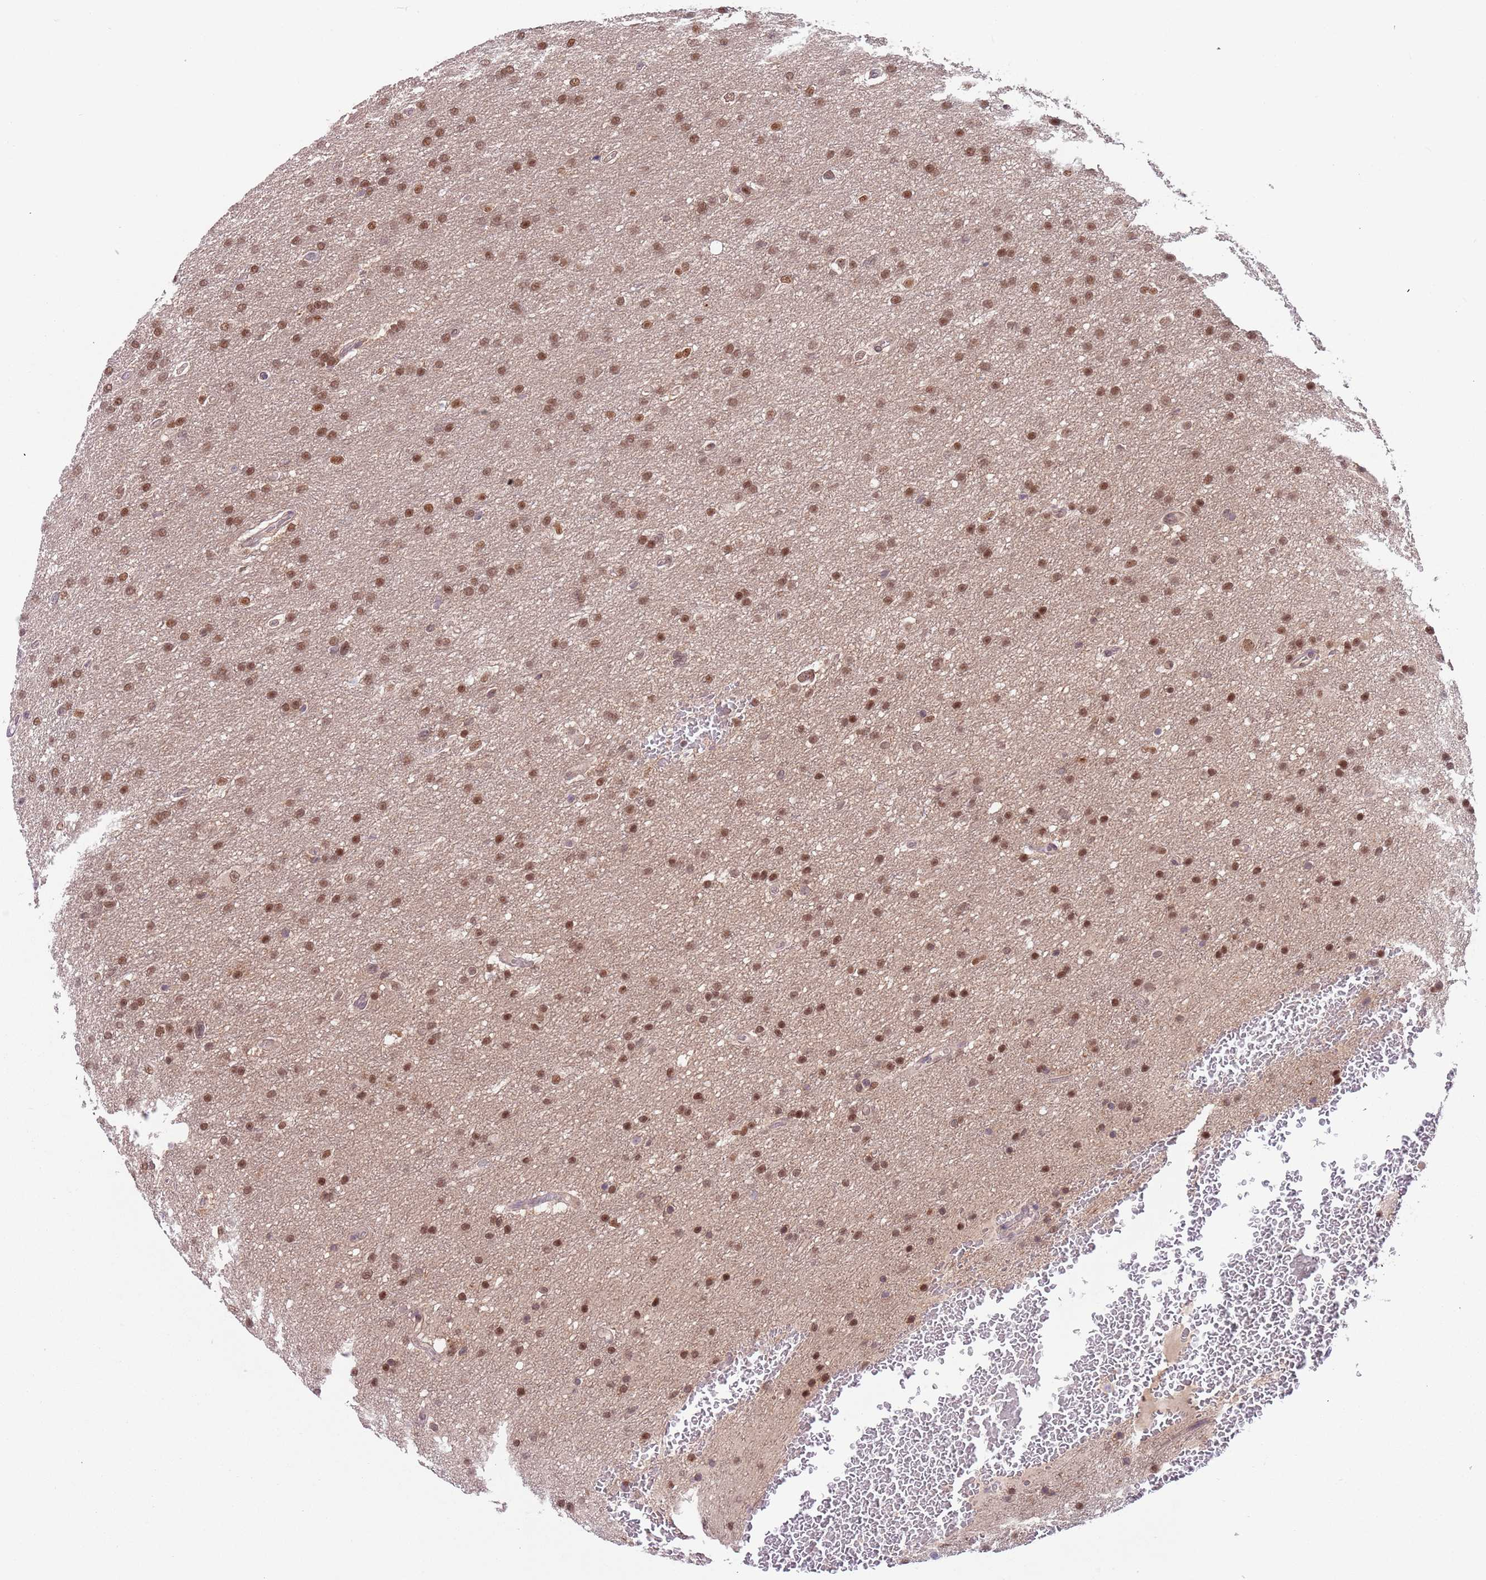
{"staining": {"intensity": "moderate", "quantity": ">75%", "location": "nuclear"}, "tissue": "glioma", "cell_type": "Tumor cells", "image_type": "cancer", "snomed": [{"axis": "morphology", "description": "Glioma, malignant, High grade"}, {"axis": "topography", "description": "Cerebral cortex"}], "caption": "A micrograph of human glioma stained for a protein displays moderate nuclear brown staining in tumor cells.", "gene": "RMND5B", "patient": {"sex": "female", "age": 36}}